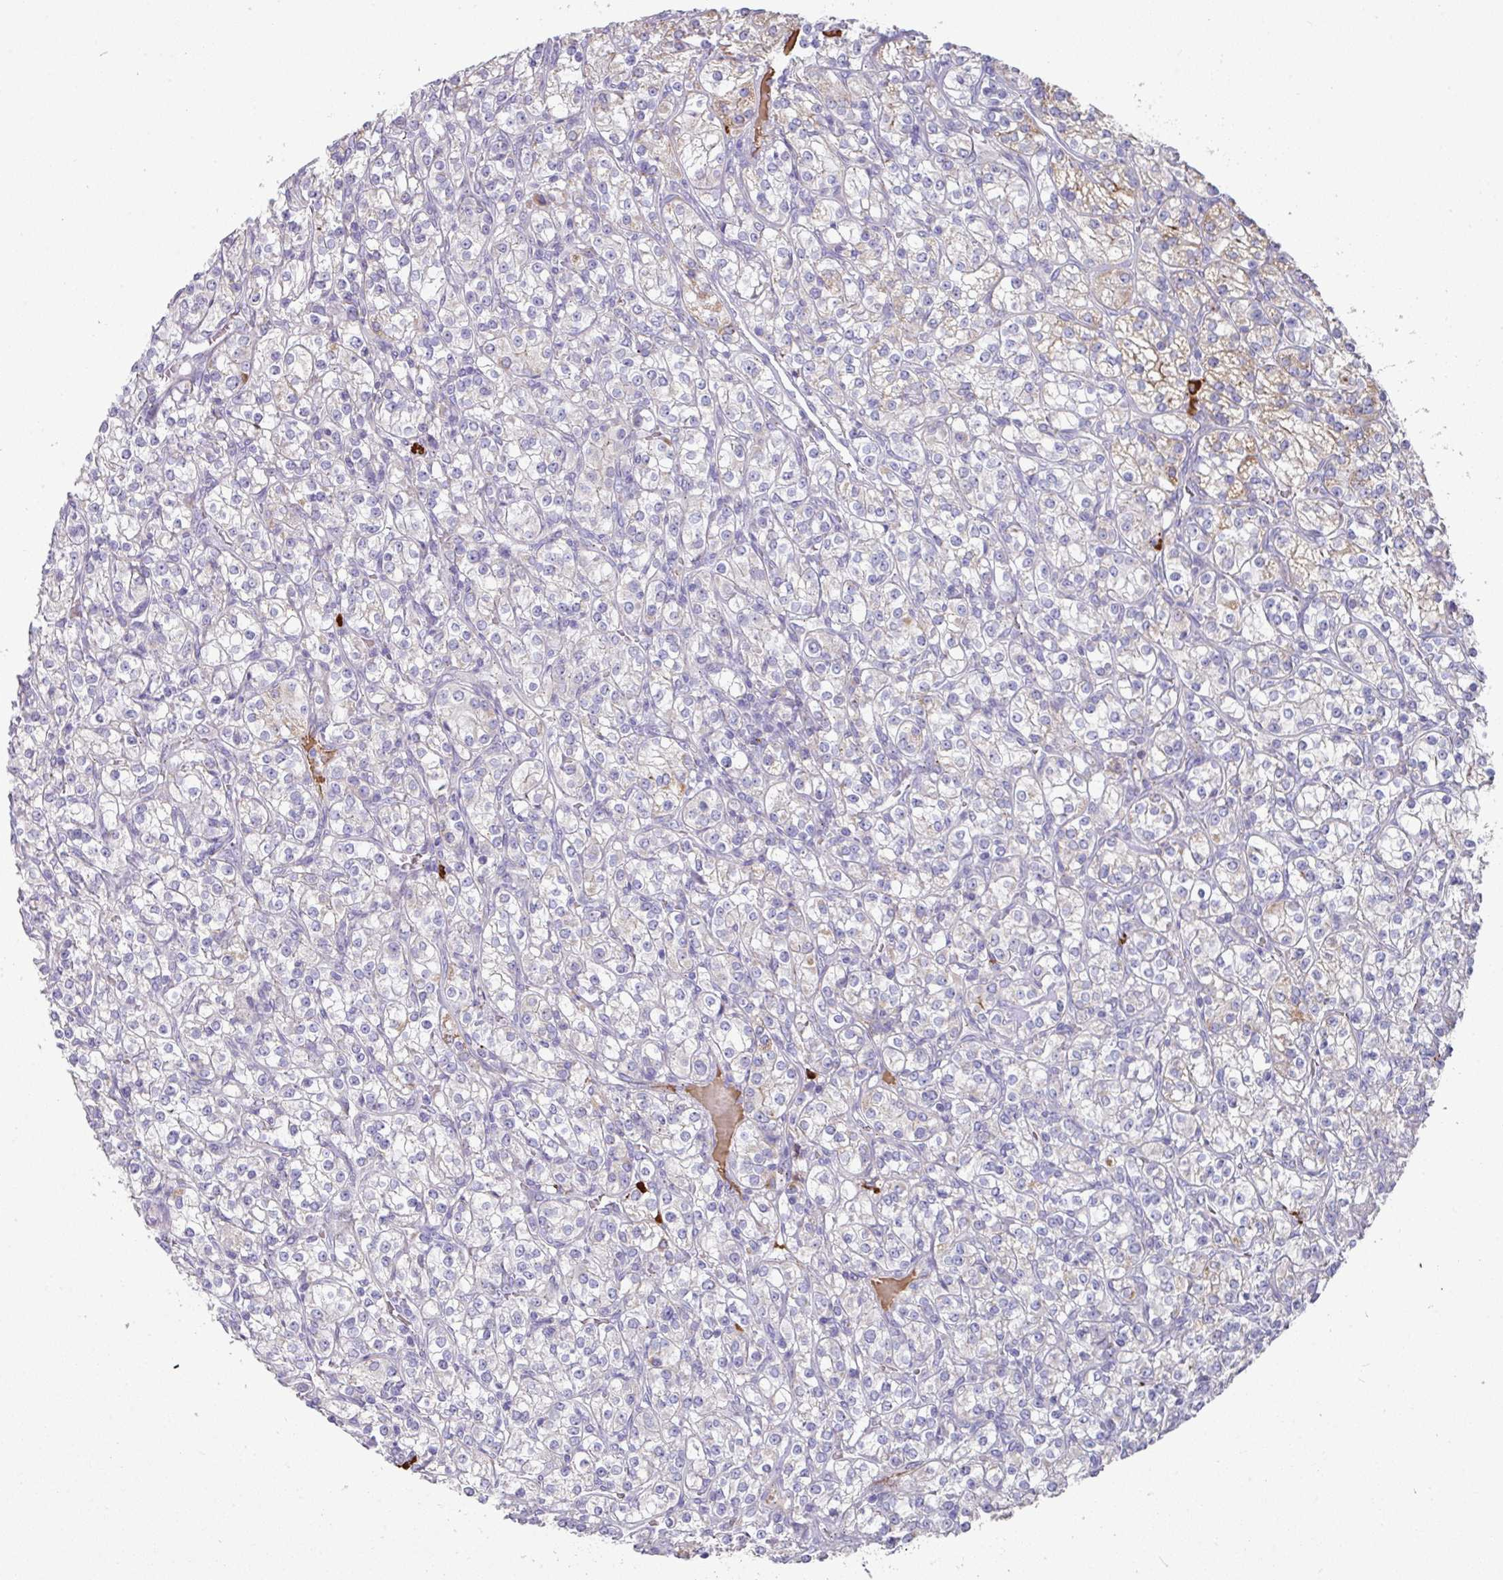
{"staining": {"intensity": "negative", "quantity": "none", "location": "none"}, "tissue": "renal cancer", "cell_type": "Tumor cells", "image_type": "cancer", "snomed": [{"axis": "morphology", "description": "Adenocarcinoma, NOS"}, {"axis": "topography", "description": "Kidney"}], "caption": "DAB (3,3'-diaminobenzidine) immunohistochemical staining of renal adenocarcinoma displays no significant expression in tumor cells. (DAB IHC visualized using brightfield microscopy, high magnification).", "gene": "IL4R", "patient": {"sex": "male", "age": 77}}